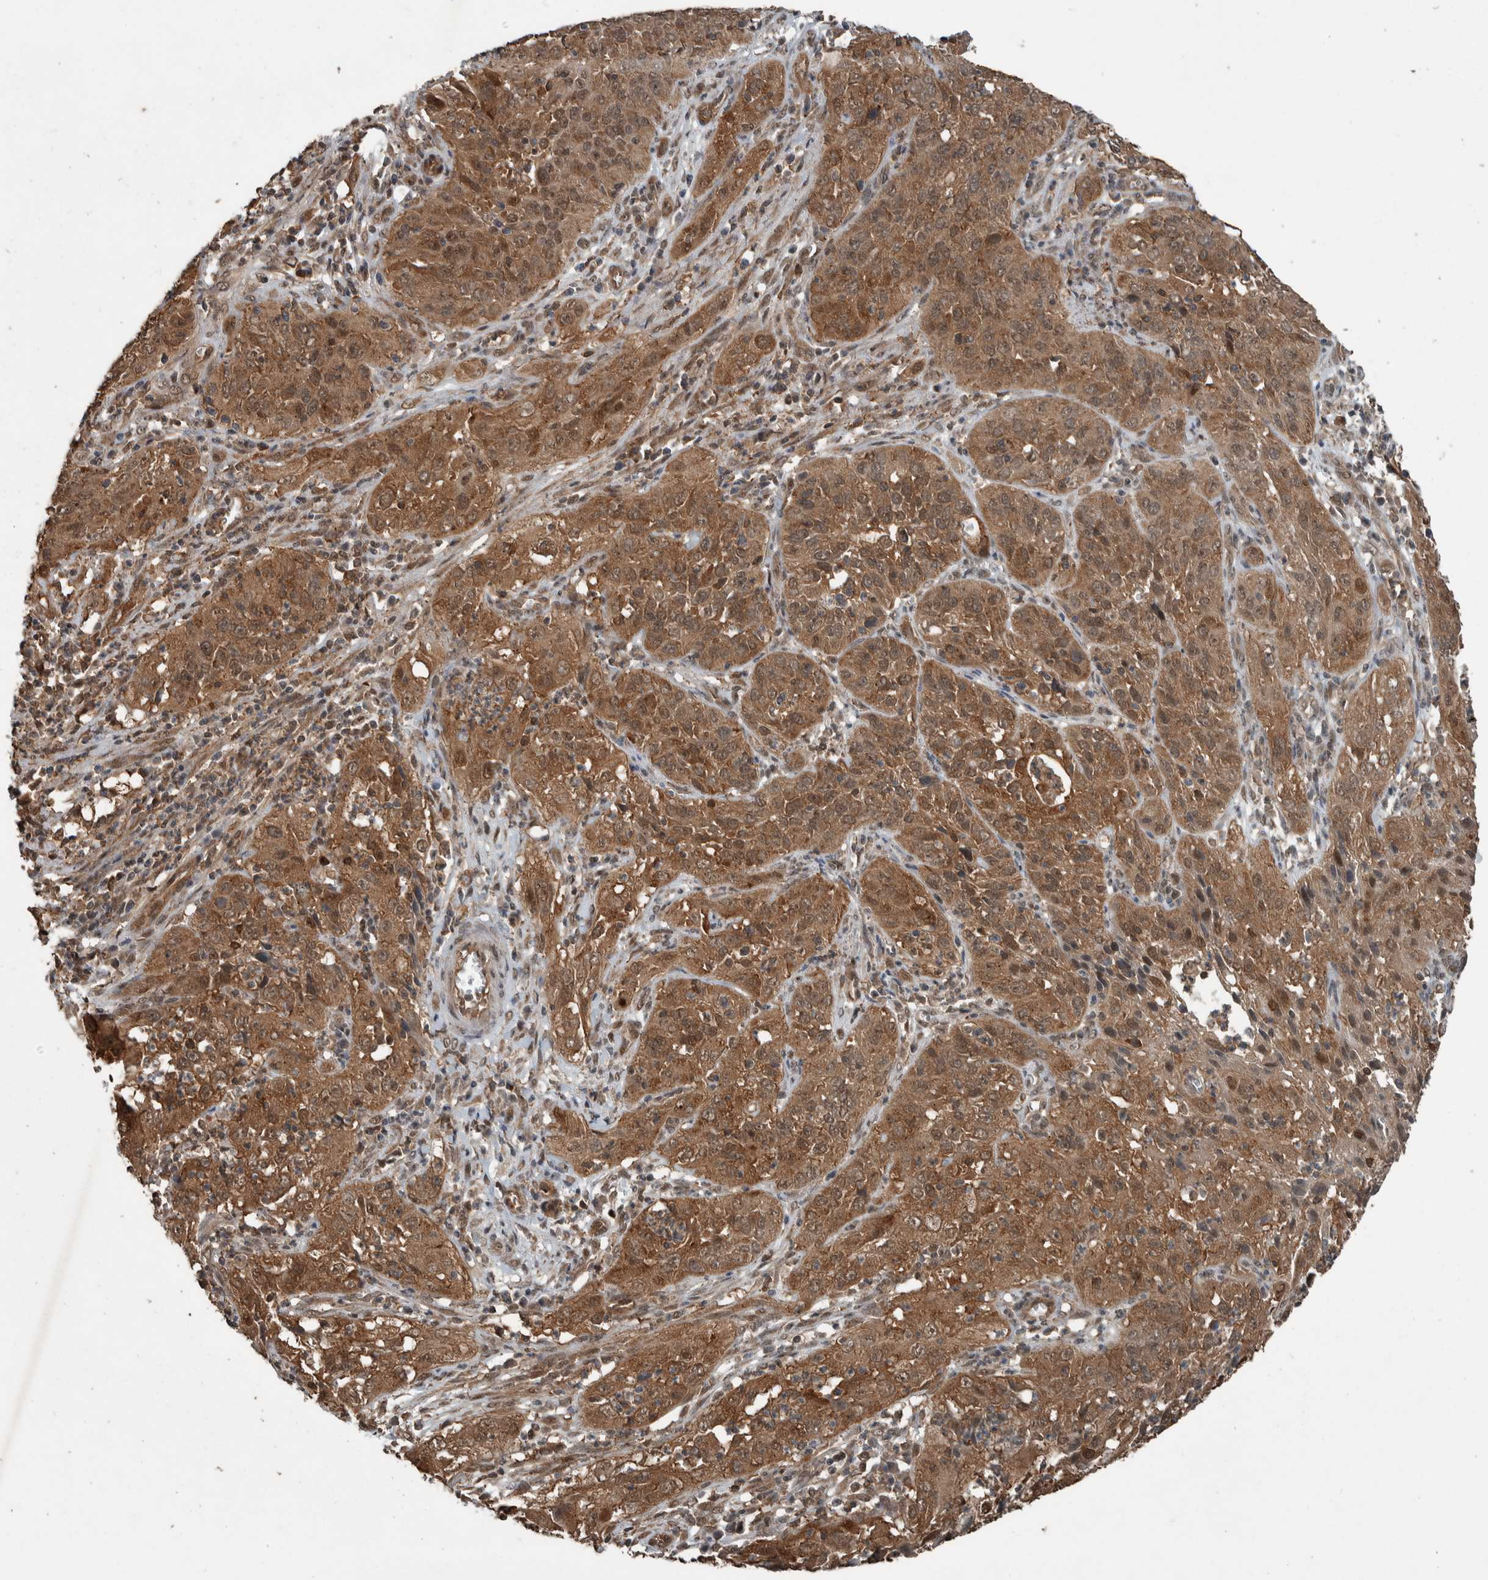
{"staining": {"intensity": "moderate", "quantity": ">75%", "location": "cytoplasmic/membranous,nuclear"}, "tissue": "cervical cancer", "cell_type": "Tumor cells", "image_type": "cancer", "snomed": [{"axis": "morphology", "description": "Squamous cell carcinoma, NOS"}, {"axis": "topography", "description": "Cervix"}], "caption": "Immunohistochemical staining of human cervical squamous cell carcinoma shows moderate cytoplasmic/membranous and nuclear protein positivity in about >75% of tumor cells. The staining was performed using DAB, with brown indicating positive protein expression. Nuclei are stained blue with hematoxylin.", "gene": "MYO1E", "patient": {"sex": "female", "age": 32}}